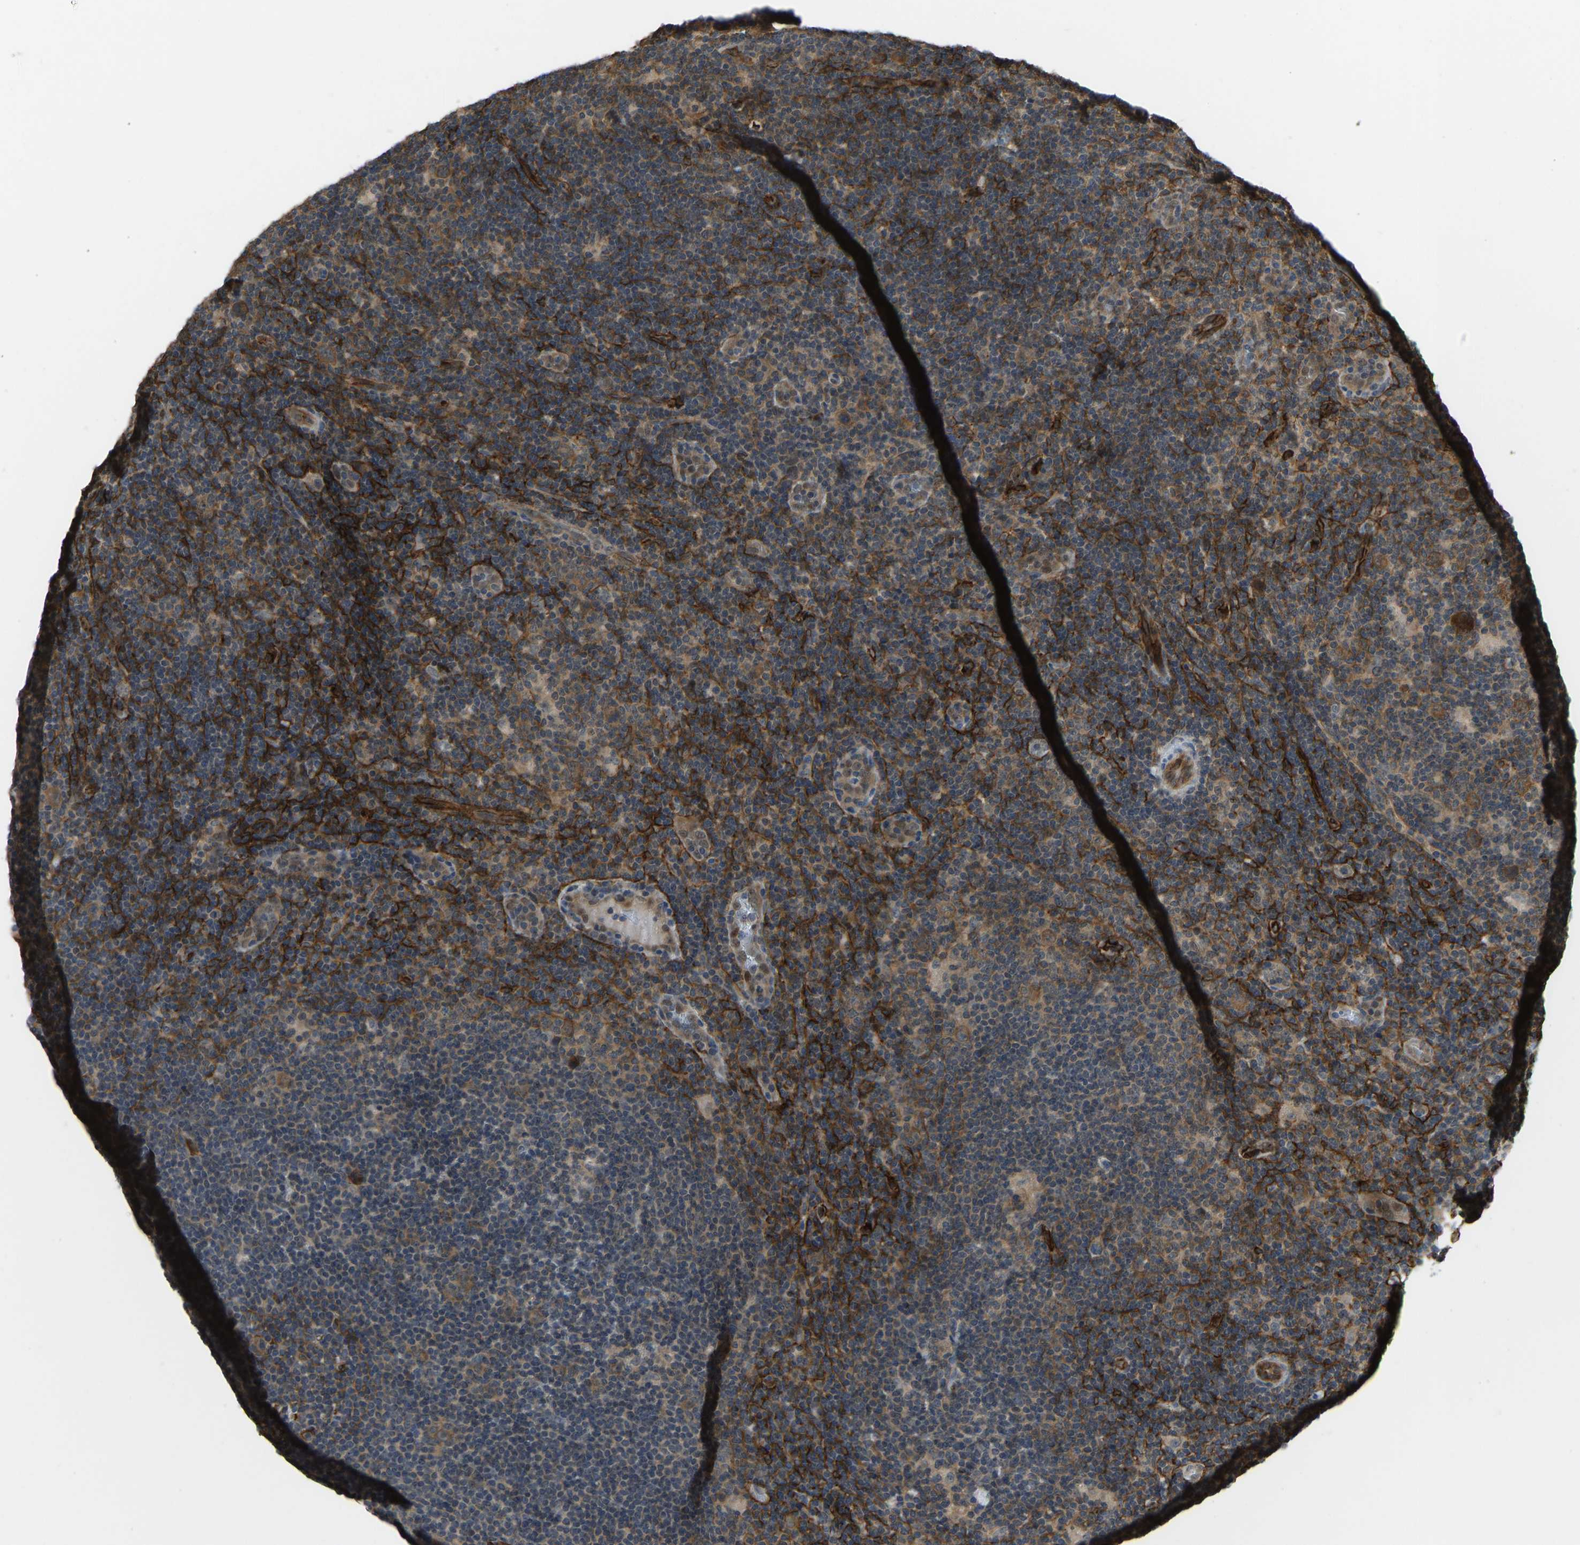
{"staining": {"intensity": "moderate", "quantity": ">75%", "location": "cytoplasmic/membranous"}, "tissue": "lymphoma", "cell_type": "Tumor cells", "image_type": "cancer", "snomed": [{"axis": "morphology", "description": "Hodgkin's disease, NOS"}, {"axis": "topography", "description": "Lymph node"}], "caption": "Protein expression analysis of Hodgkin's disease displays moderate cytoplasmic/membranous expression in about >75% of tumor cells.", "gene": "CCT8", "patient": {"sex": "female", "age": 57}}